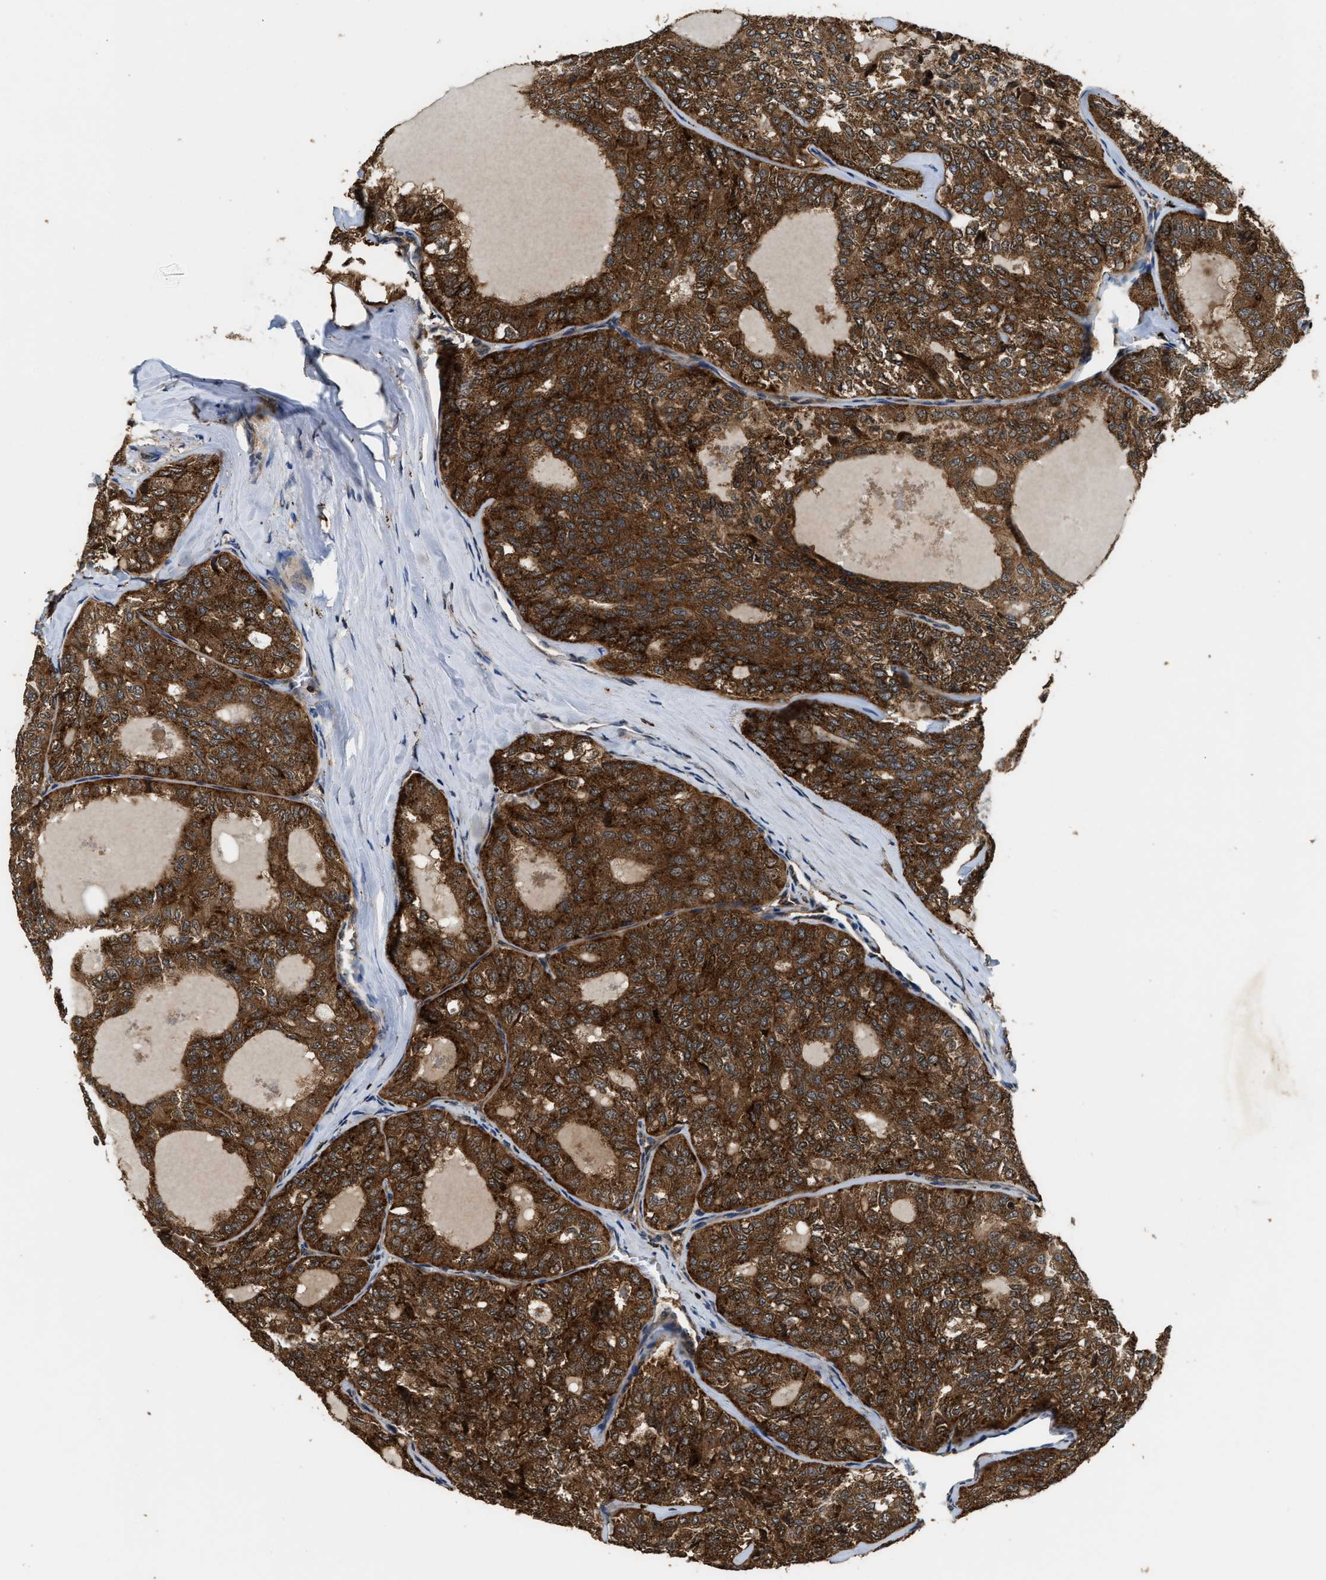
{"staining": {"intensity": "strong", "quantity": ">75%", "location": "cytoplasmic/membranous"}, "tissue": "thyroid cancer", "cell_type": "Tumor cells", "image_type": "cancer", "snomed": [{"axis": "morphology", "description": "Follicular adenoma carcinoma, NOS"}, {"axis": "topography", "description": "Thyroid gland"}], "caption": "An immunohistochemistry (IHC) micrograph of neoplastic tissue is shown. Protein staining in brown highlights strong cytoplasmic/membranous positivity in thyroid cancer within tumor cells. Using DAB (3,3'-diaminobenzidine) (brown) and hematoxylin (blue) stains, captured at high magnification using brightfield microscopy.", "gene": "DNAJC2", "patient": {"sex": "male", "age": 75}}